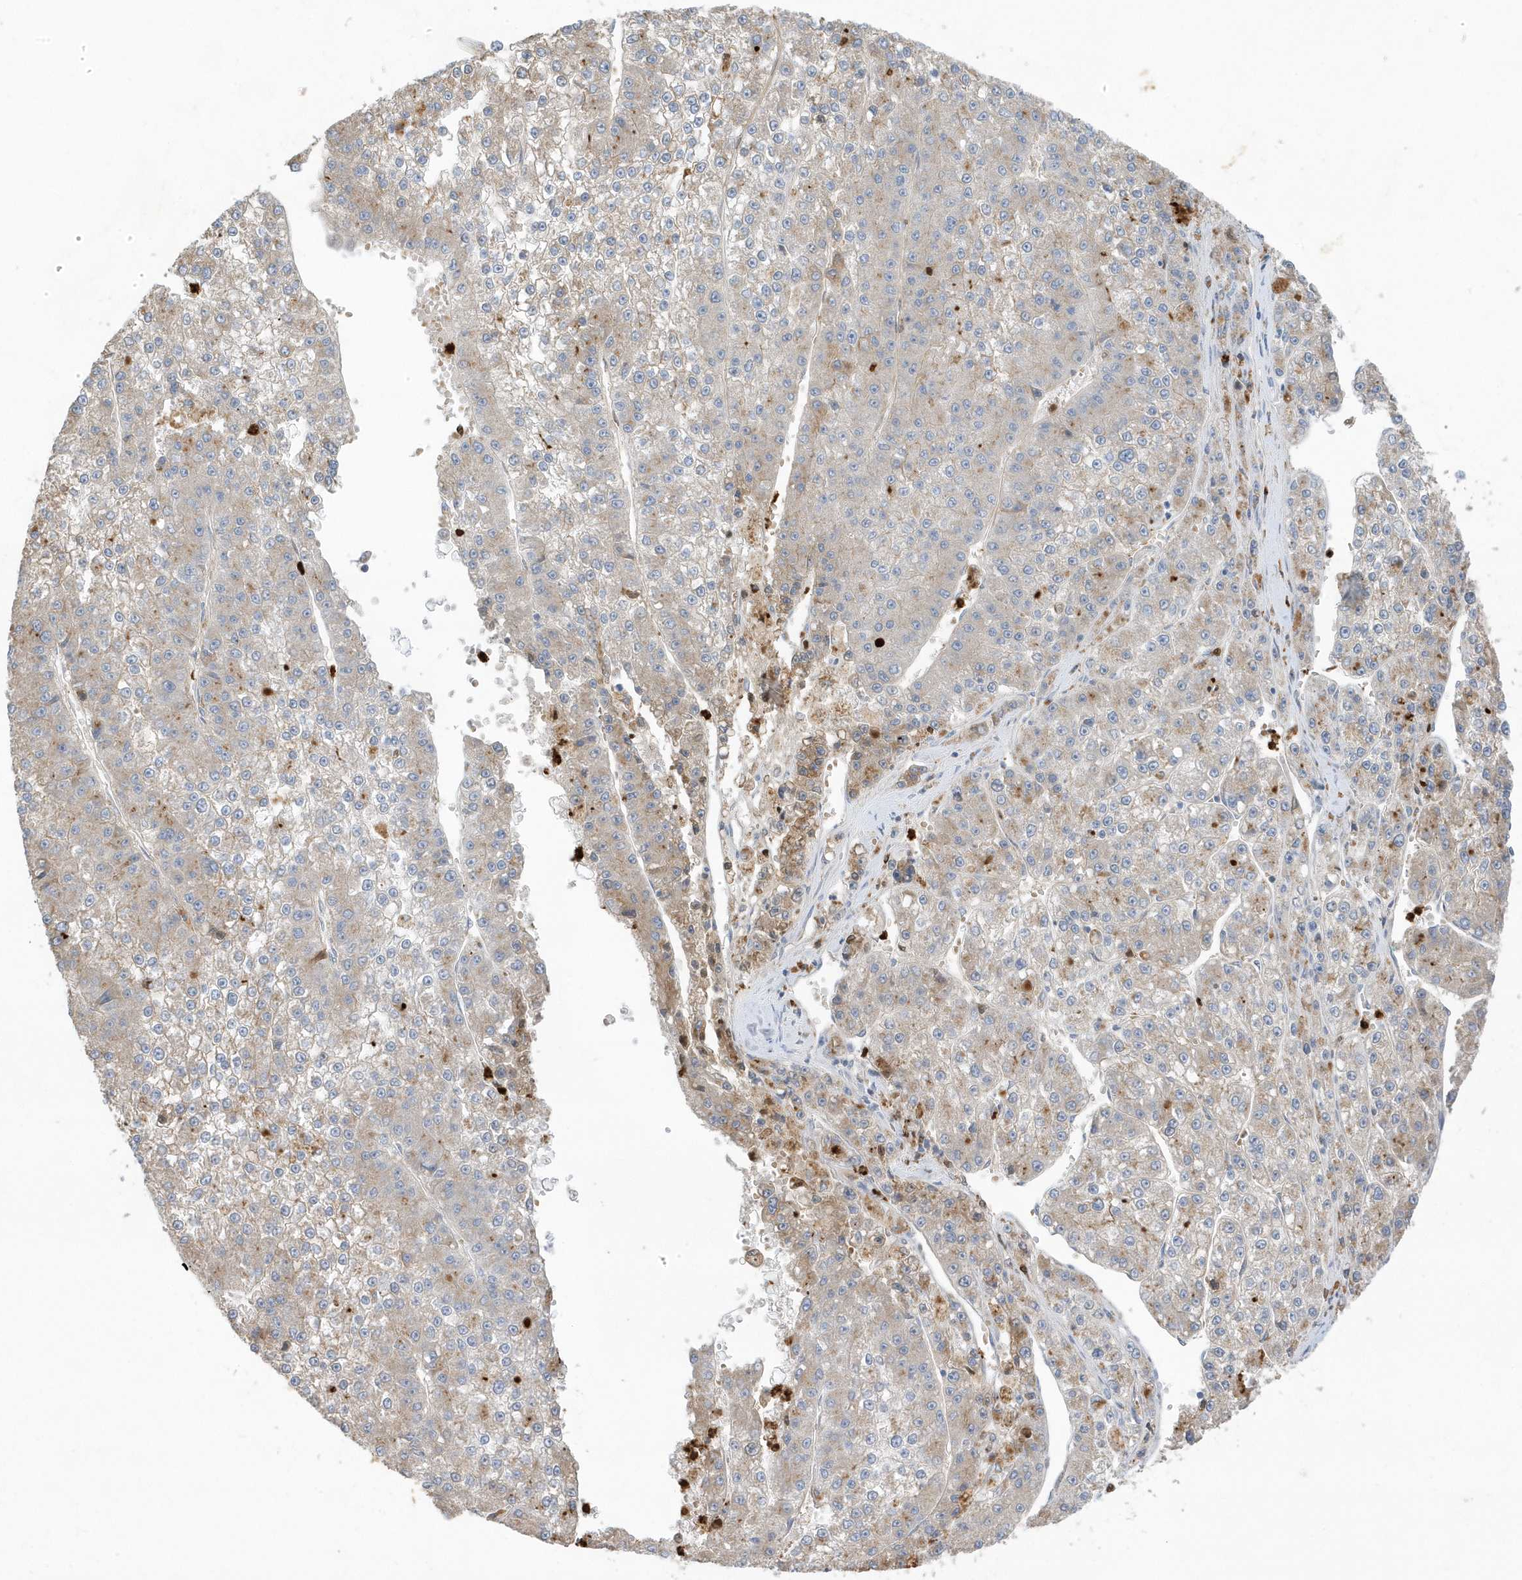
{"staining": {"intensity": "weak", "quantity": "<25%", "location": "cytoplasmic/membranous"}, "tissue": "liver cancer", "cell_type": "Tumor cells", "image_type": "cancer", "snomed": [{"axis": "morphology", "description": "Carcinoma, Hepatocellular, NOS"}, {"axis": "topography", "description": "Liver"}], "caption": "This is an immunohistochemistry (IHC) photomicrograph of liver cancer (hepatocellular carcinoma). There is no expression in tumor cells.", "gene": "DPP9", "patient": {"sex": "female", "age": 73}}